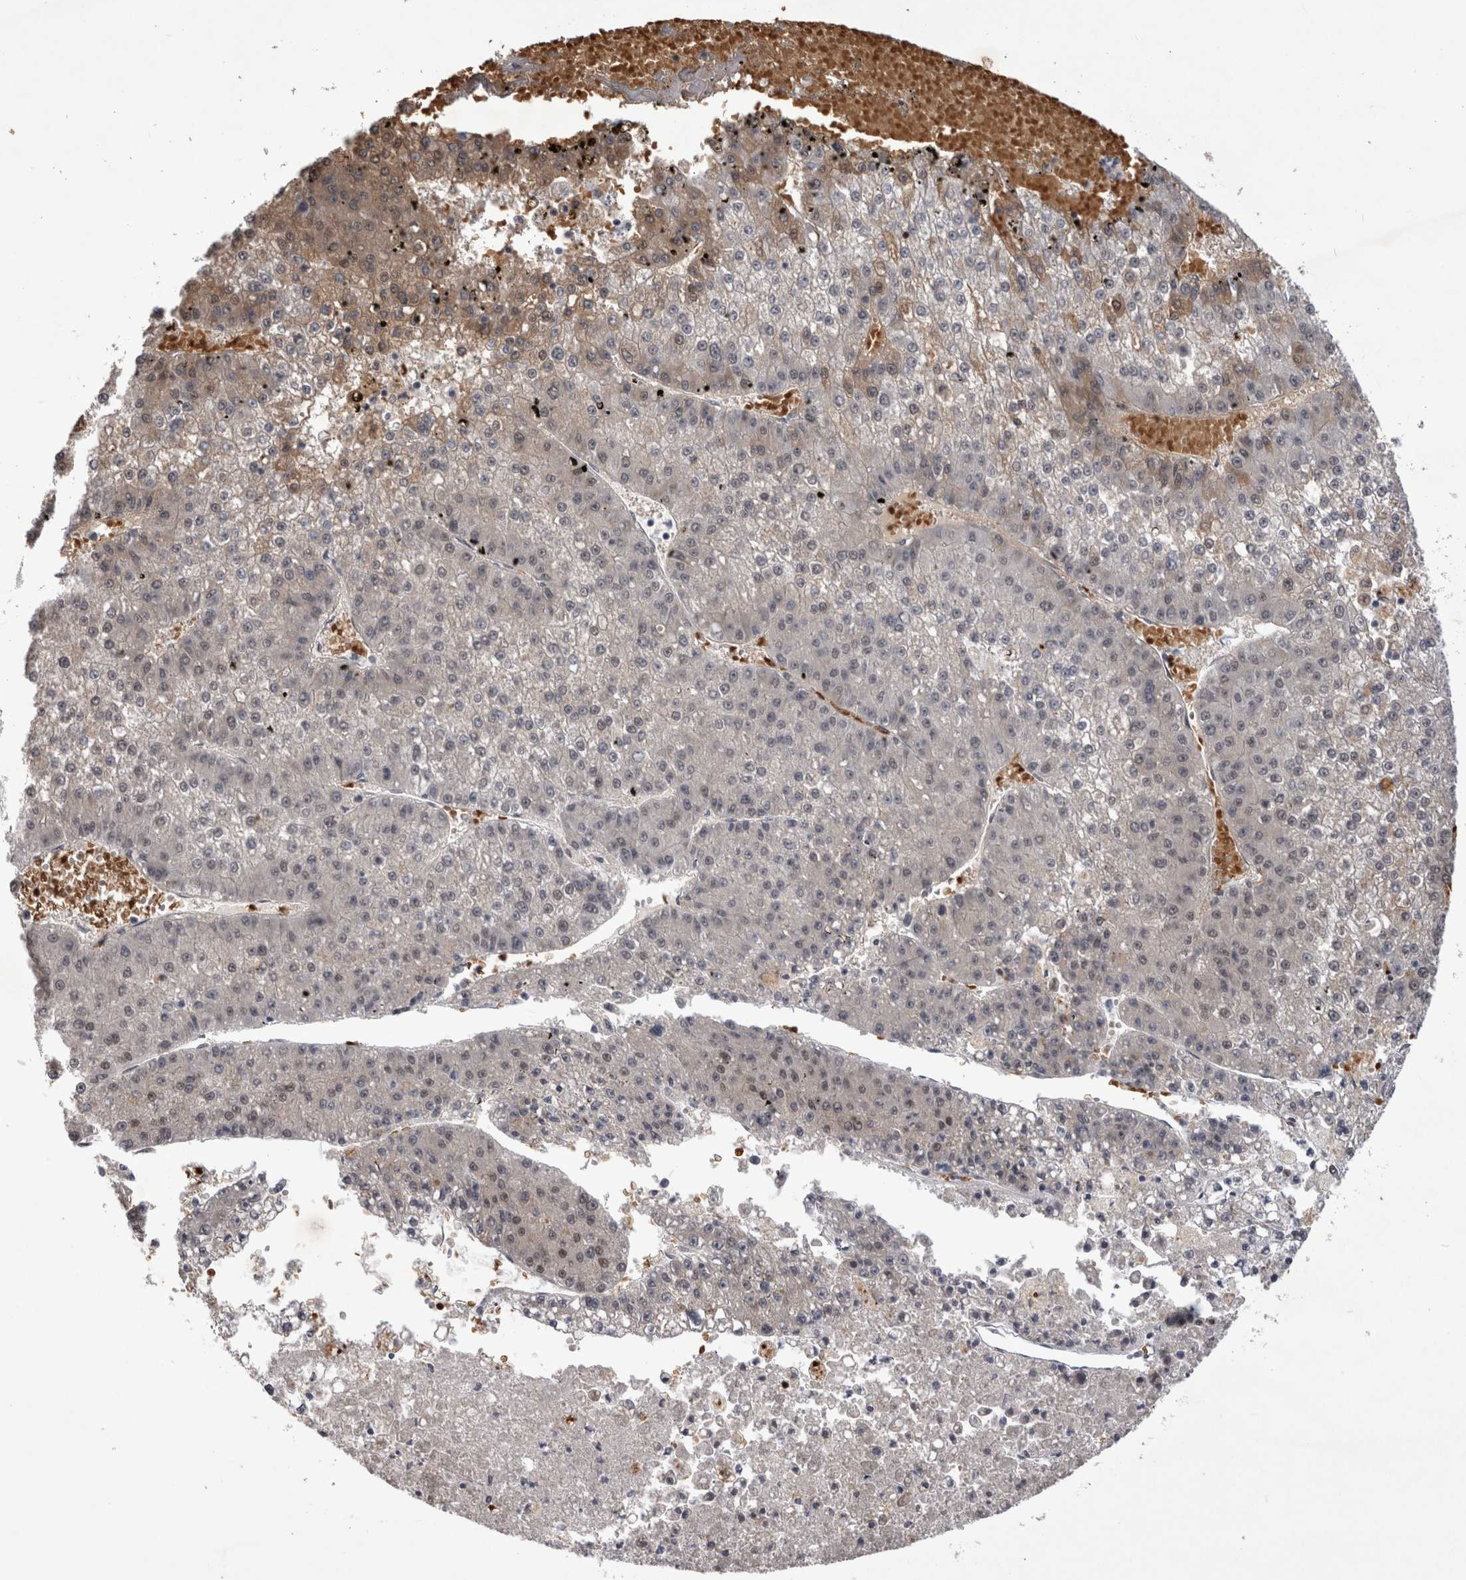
{"staining": {"intensity": "weak", "quantity": "<25%", "location": "nuclear"}, "tissue": "liver cancer", "cell_type": "Tumor cells", "image_type": "cancer", "snomed": [{"axis": "morphology", "description": "Carcinoma, Hepatocellular, NOS"}, {"axis": "topography", "description": "Liver"}], "caption": "IHC photomicrograph of neoplastic tissue: liver hepatocellular carcinoma stained with DAB displays no significant protein expression in tumor cells. (Brightfield microscopy of DAB (3,3'-diaminobenzidine) immunohistochemistry at high magnification).", "gene": "IFI44", "patient": {"sex": "female", "age": 73}}